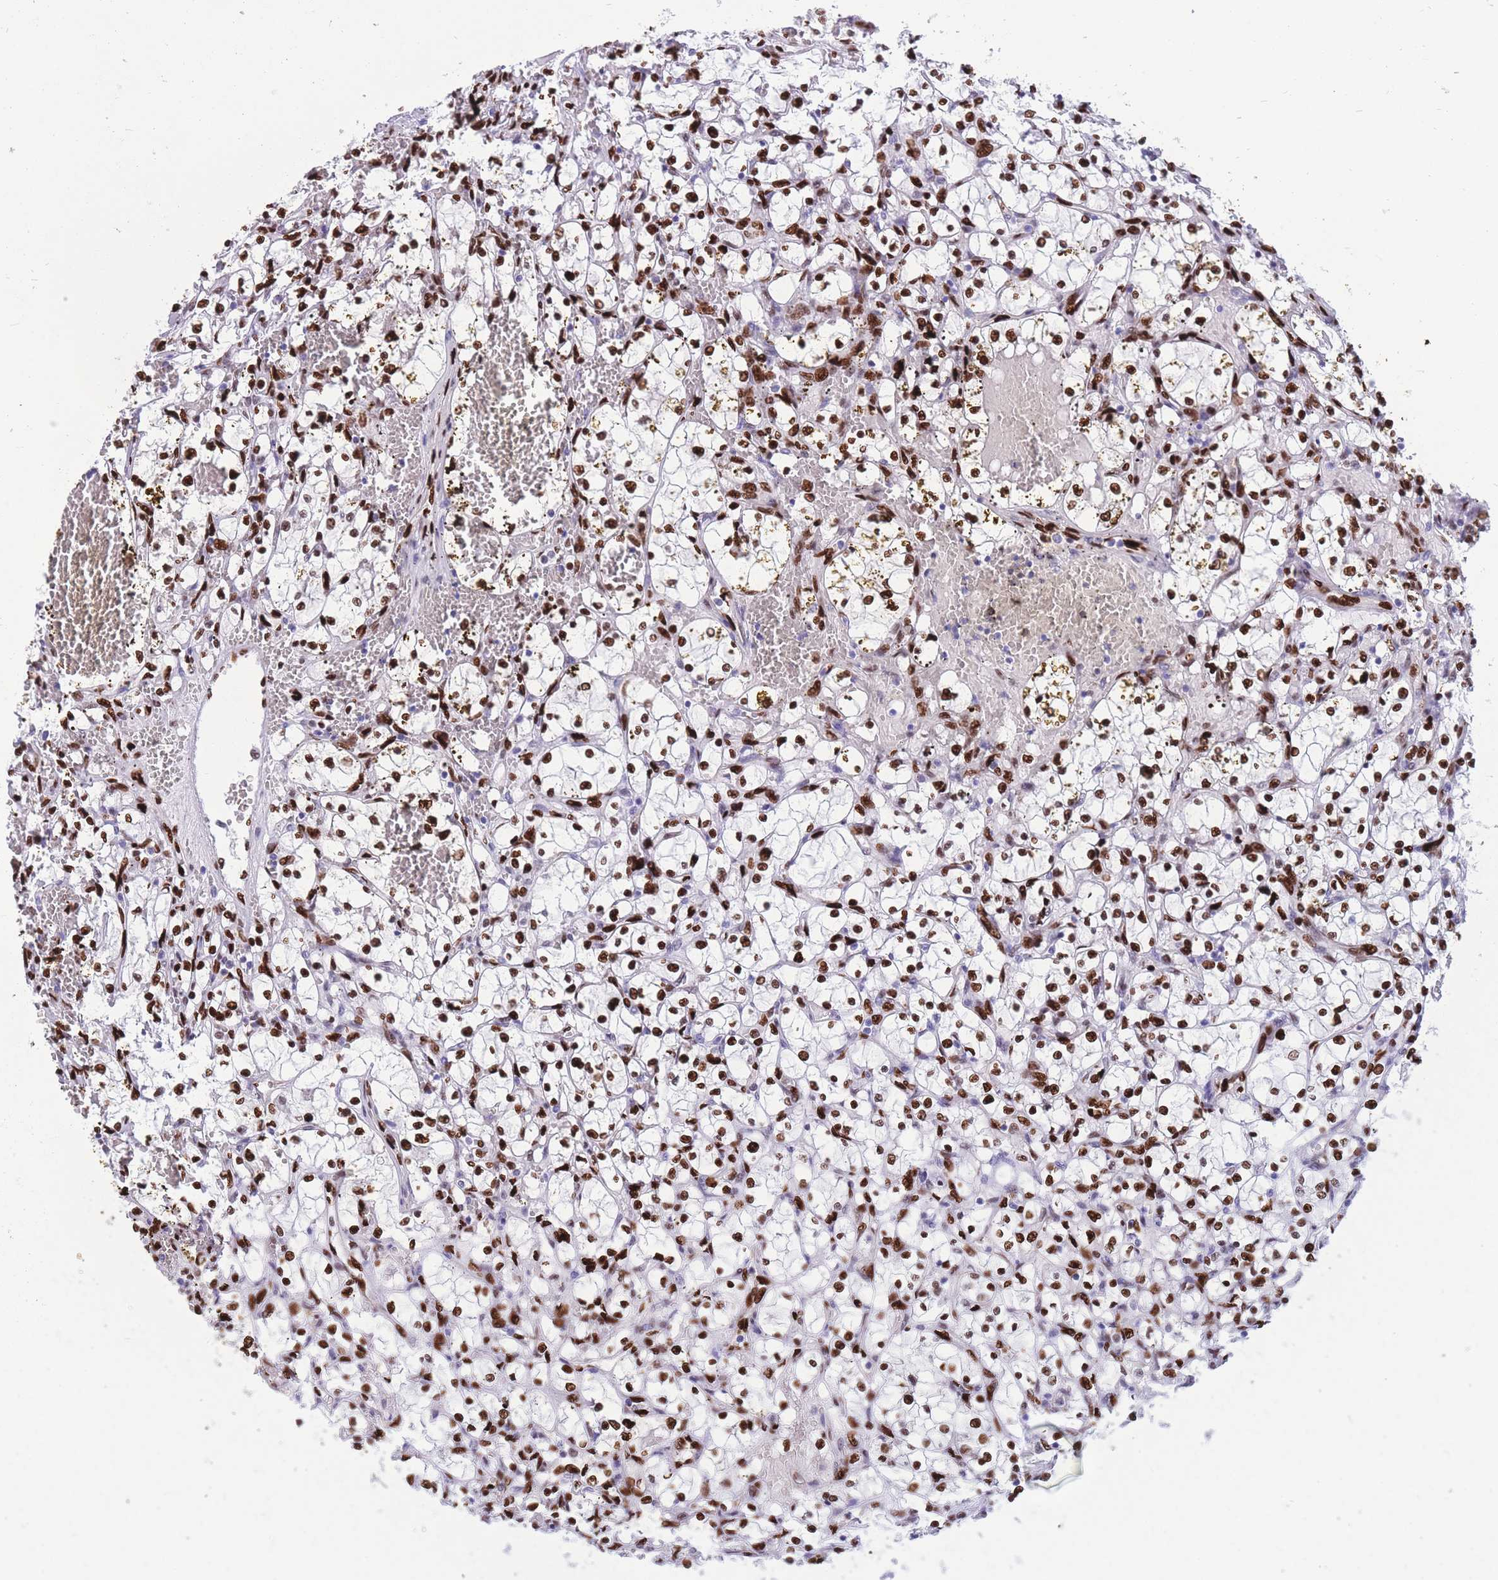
{"staining": {"intensity": "strong", "quantity": ">75%", "location": "nuclear"}, "tissue": "renal cancer", "cell_type": "Tumor cells", "image_type": "cancer", "snomed": [{"axis": "morphology", "description": "Adenocarcinoma, NOS"}, {"axis": "topography", "description": "Kidney"}], "caption": "An image of human adenocarcinoma (renal) stained for a protein exhibits strong nuclear brown staining in tumor cells.", "gene": "NASP", "patient": {"sex": "female", "age": 69}}